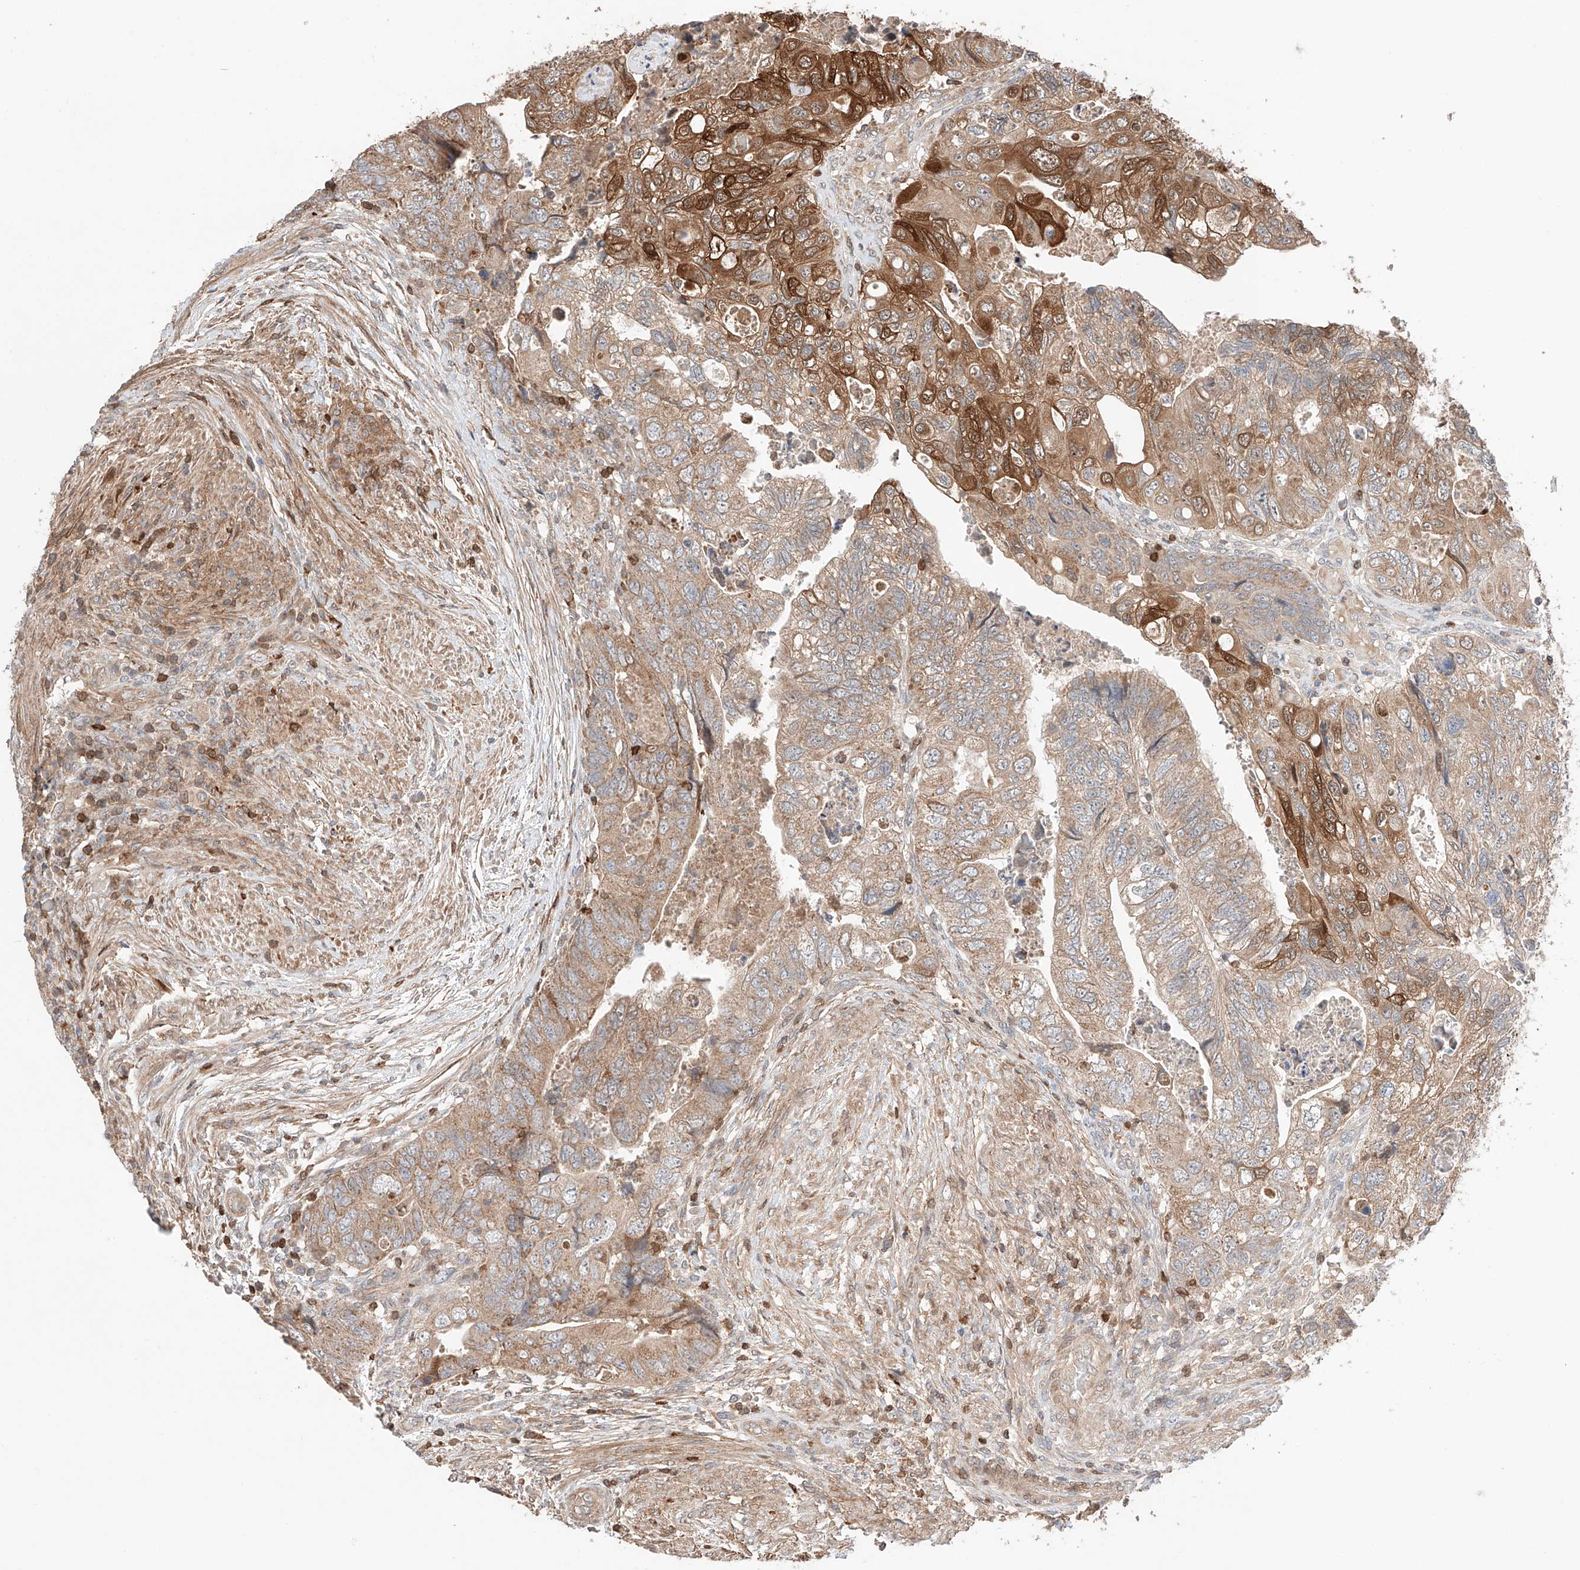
{"staining": {"intensity": "strong", "quantity": "25%-75%", "location": "cytoplasmic/membranous,nuclear"}, "tissue": "colorectal cancer", "cell_type": "Tumor cells", "image_type": "cancer", "snomed": [{"axis": "morphology", "description": "Adenocarcinoma, NOS"}, {"axis": "topography", "description": "Rectum"}], "caption": "Immunohistochemical staining of adenocarcinoma (colorectal) reveals high levels of strong cytoplasmic/membranous and nuclear protein staining in approximately 25%-75% of tumor cells. (Brightfield microscopy of DAB IHC at high magnification).", "gene": "IGSF22", "patient": {"sex": "male", "age": 63}}